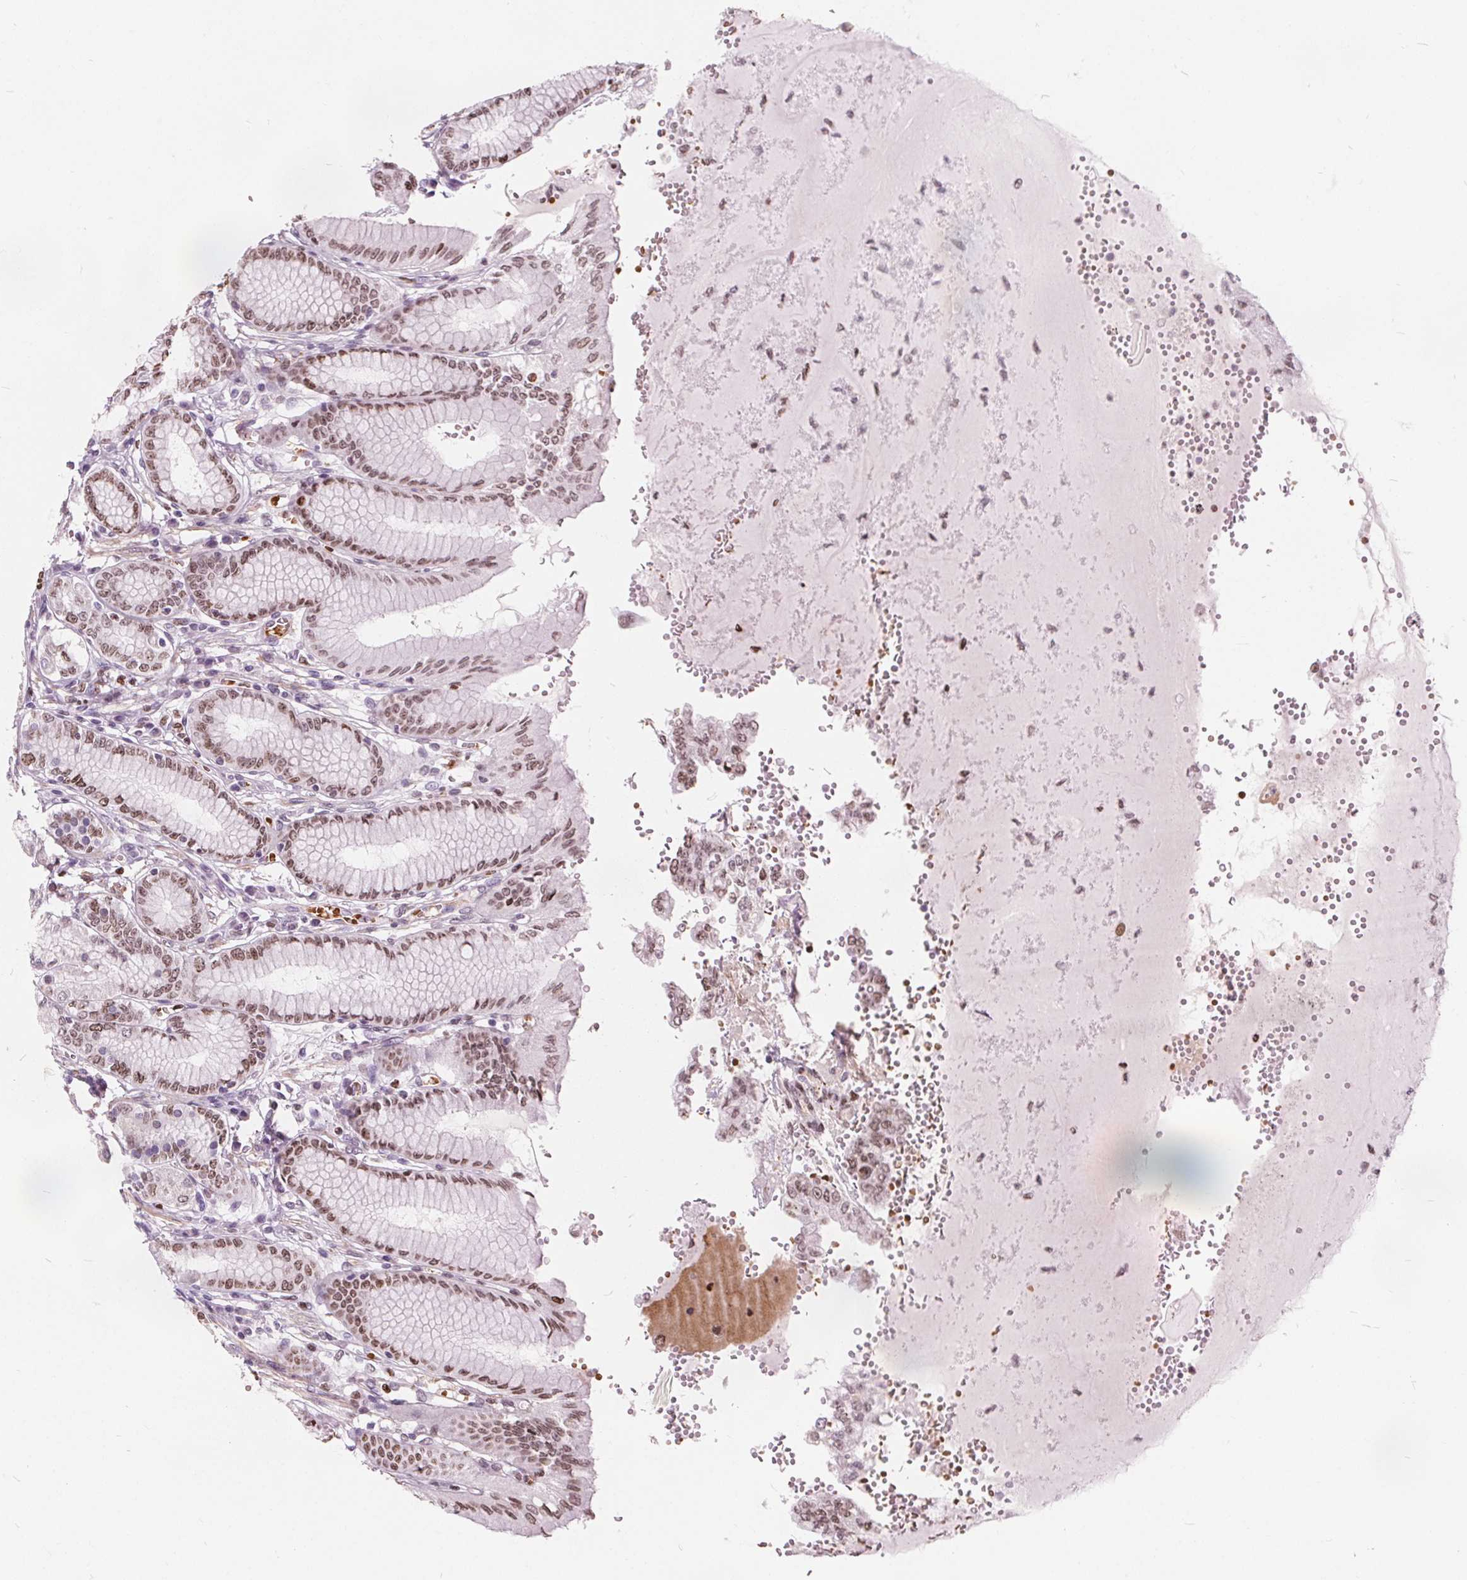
{"staining": {"intensity": "moderate", "quantity": "25%-75%", "location": "nuclear"}, "tissue": "stomach", "cell_type": "Glandular cells", "image_type": "normal", "snomed": [{"axis": "morphology", "description": "Normal tissue, NOS"}, {"axis": "topography", "description": "Stomach"}, {"axis": "topography", "description": "Stomach, lower"}], "caption": "A high-resolution image shows IHC staining of benign stomach, which shows moderate nuclear expression in approximately 25%-75% of glandular cells. The staining was performed using DAB (3,3'-diaminobenzidine), with brown indicating positive protein expression. Nuclei are stained blue with hematoxylin.", "gene": "ISLR2", "patient": {"sex": "male", "age": 76}}